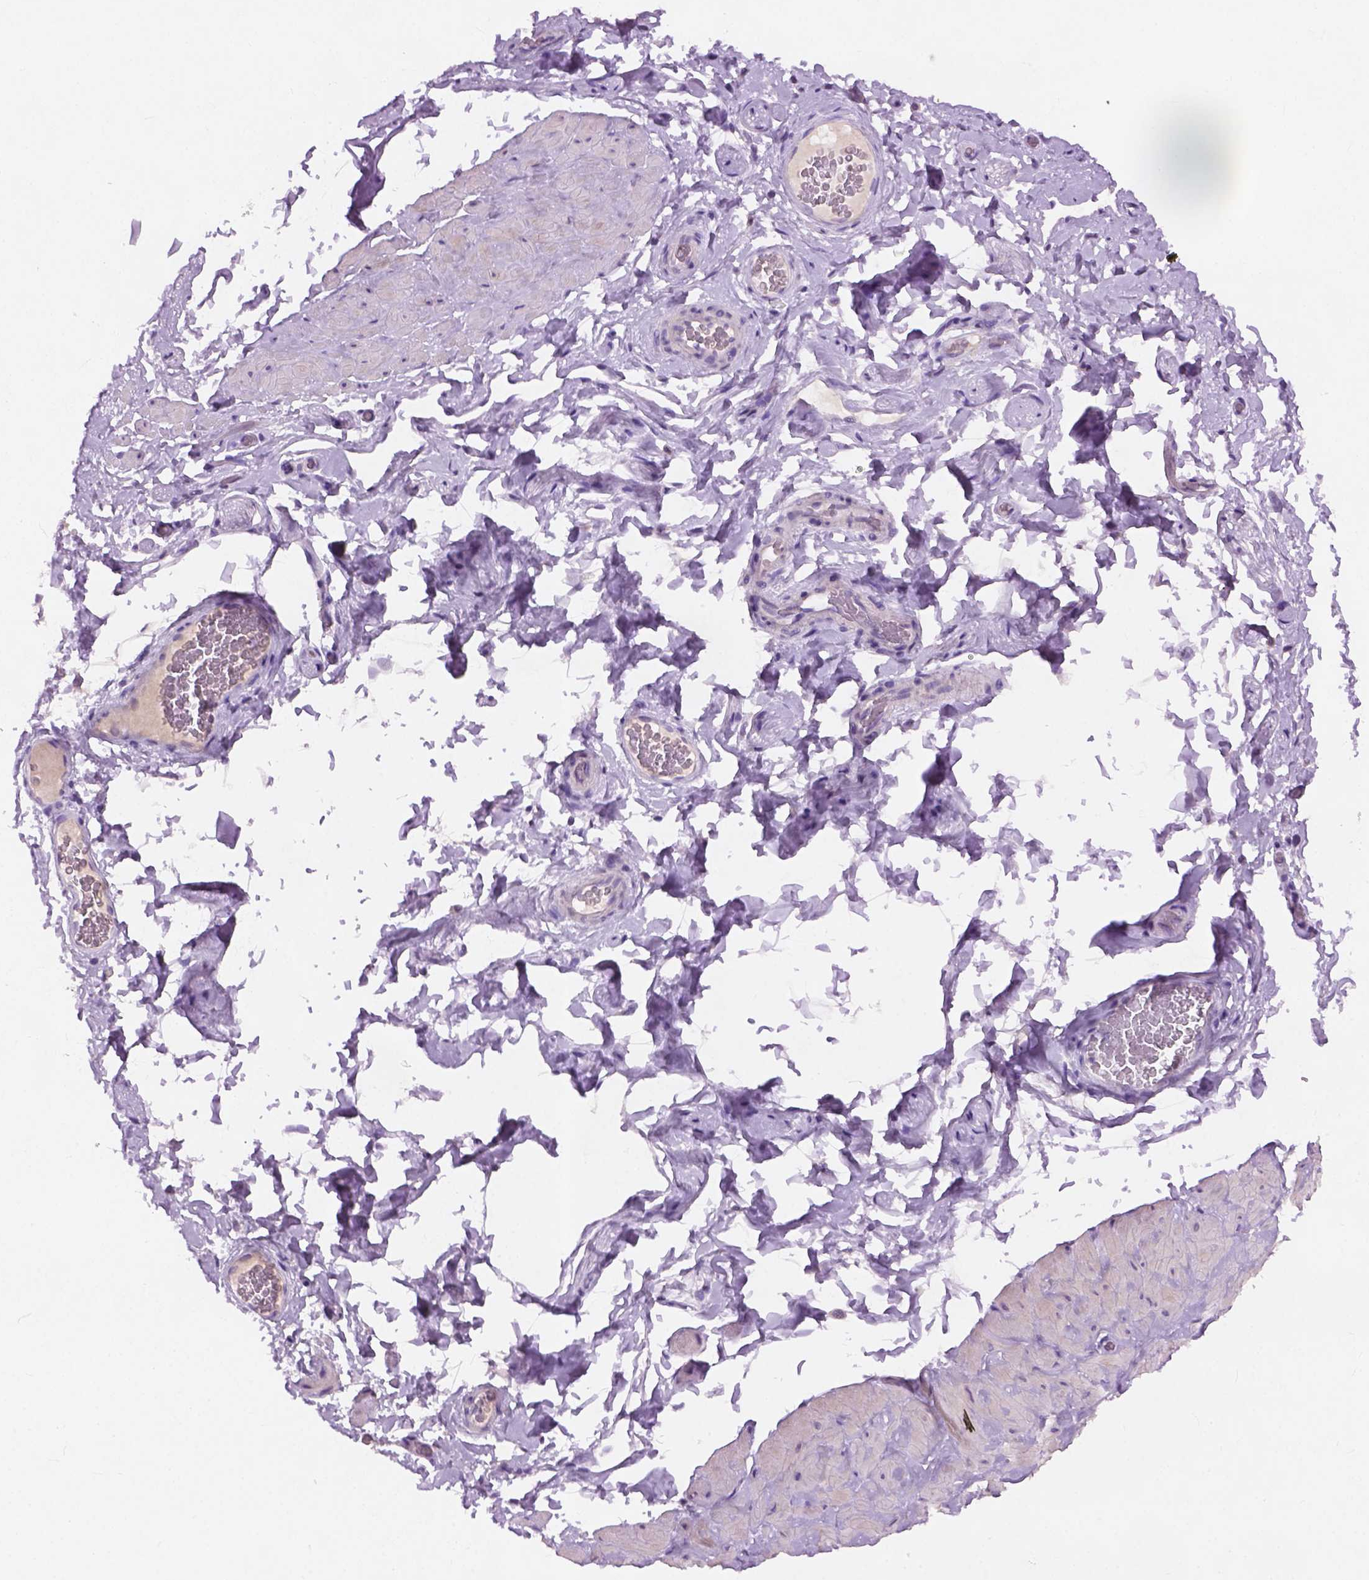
{"staining": {"intensity": "strong", "quantity": "<25%", "location": "cytoplasmic/membranous"}, "tissue": "epididymis", "cell_type": "Glandular cells", "image_type": "normal", "snomed": [{"axis": "morphology", "description": "Normal tissue, NOS"}, {"axis": "topography", "description": "Epididymis, spermatic cord, NOS"}, {"axis": "topography", "description": "Epididymis"}], "caption": "This histopathology image demonstrates normal epididymis stained with IHC to label a protein in brown. The cytoplasmic/membranous of glandular cells show strong positivity for the protein. Nuclei are counter-stained blue.", "gene": "KRT17", "patient": {"sex": "male", "age": 31}}